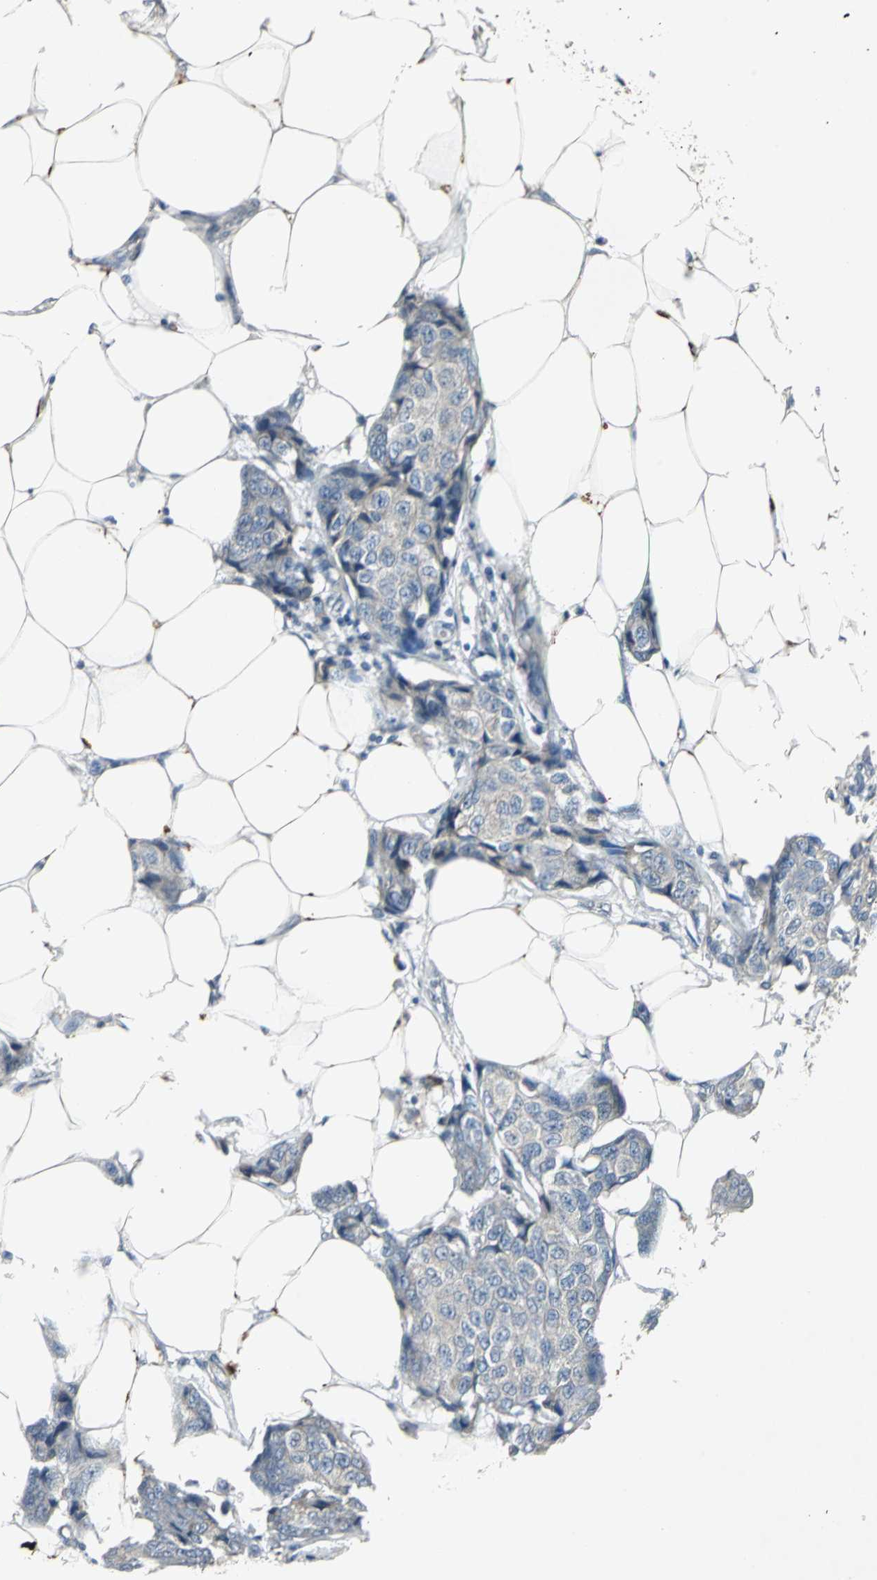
{"staining": {"intensity": "negative", "quantity": "none", "location": "none"}, "tissue": "breast cancer", "cell_type": "Tumor cells", "image_type": "cancer", "snomed": [{"axis": "morphology", "description": "Duct carcinoma"}, {"axis": "topography", "description": "Breast"}], "caption": "An IHC photomicrograph of breast cancer is shown. There is no staining in tumor cells of breast cancer. Nuclei are stained in blue.", "gene": "SLC2A13", "patient": {"sex": "female", "age": 80}}